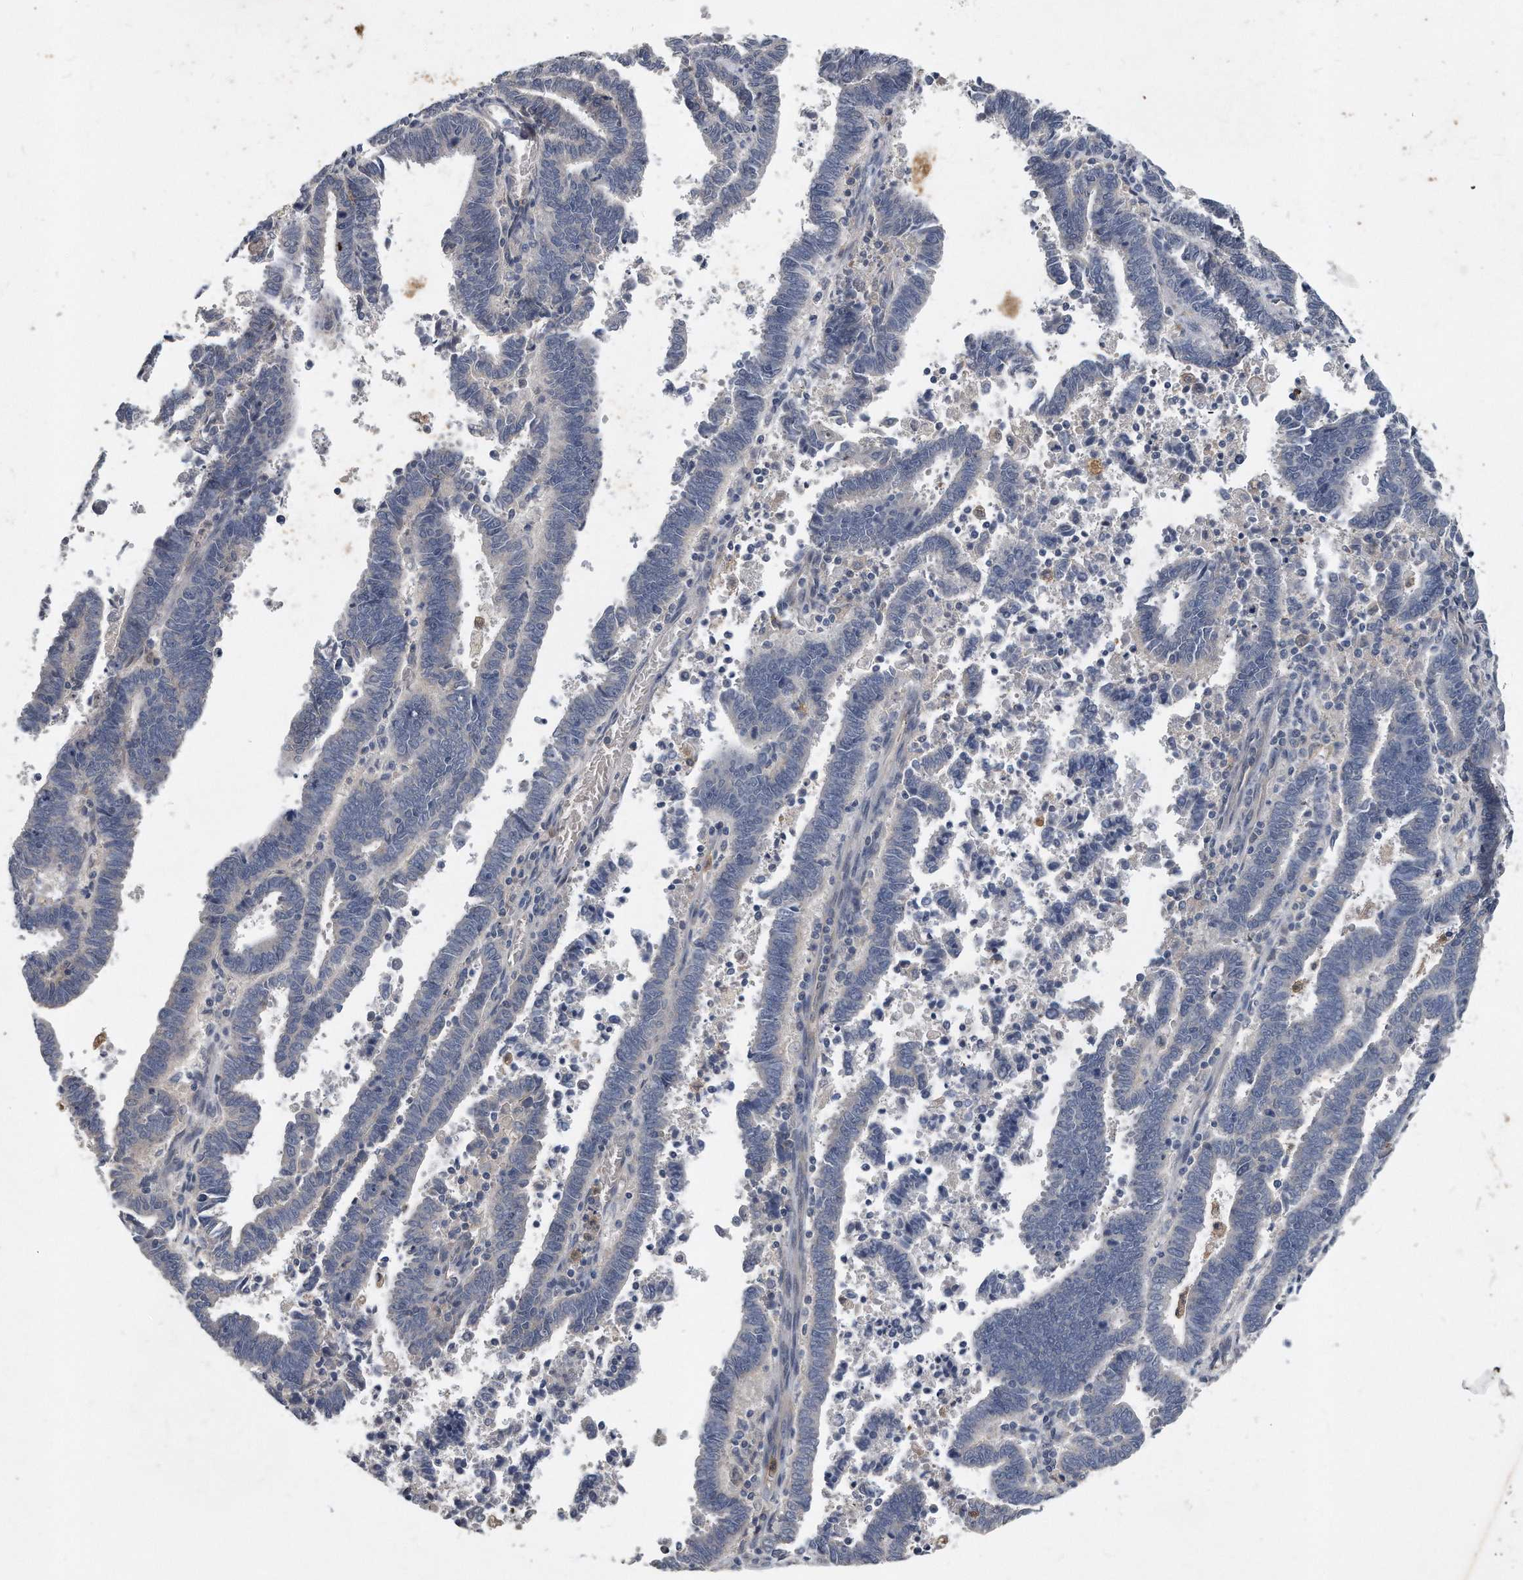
{"staining": {"intensity": "negative", "quantity": "none", "location": "none"}, "tissue": "endometrial cancer", "cell_type": "Tumor cells", "image_type": "cancer", "snomed": [{"axis": "morphology", "description": "Adenocarcinoma, NOS"}, {"axis": "topography", "description": "Uterus"}], "caption": "Immunohistochemistry (IHC) of adenocarcinoma (endometrial) shows no expression in tumor cells.", "gene": "HOMER3", "patient": {"sex": "female", "age": 83}}